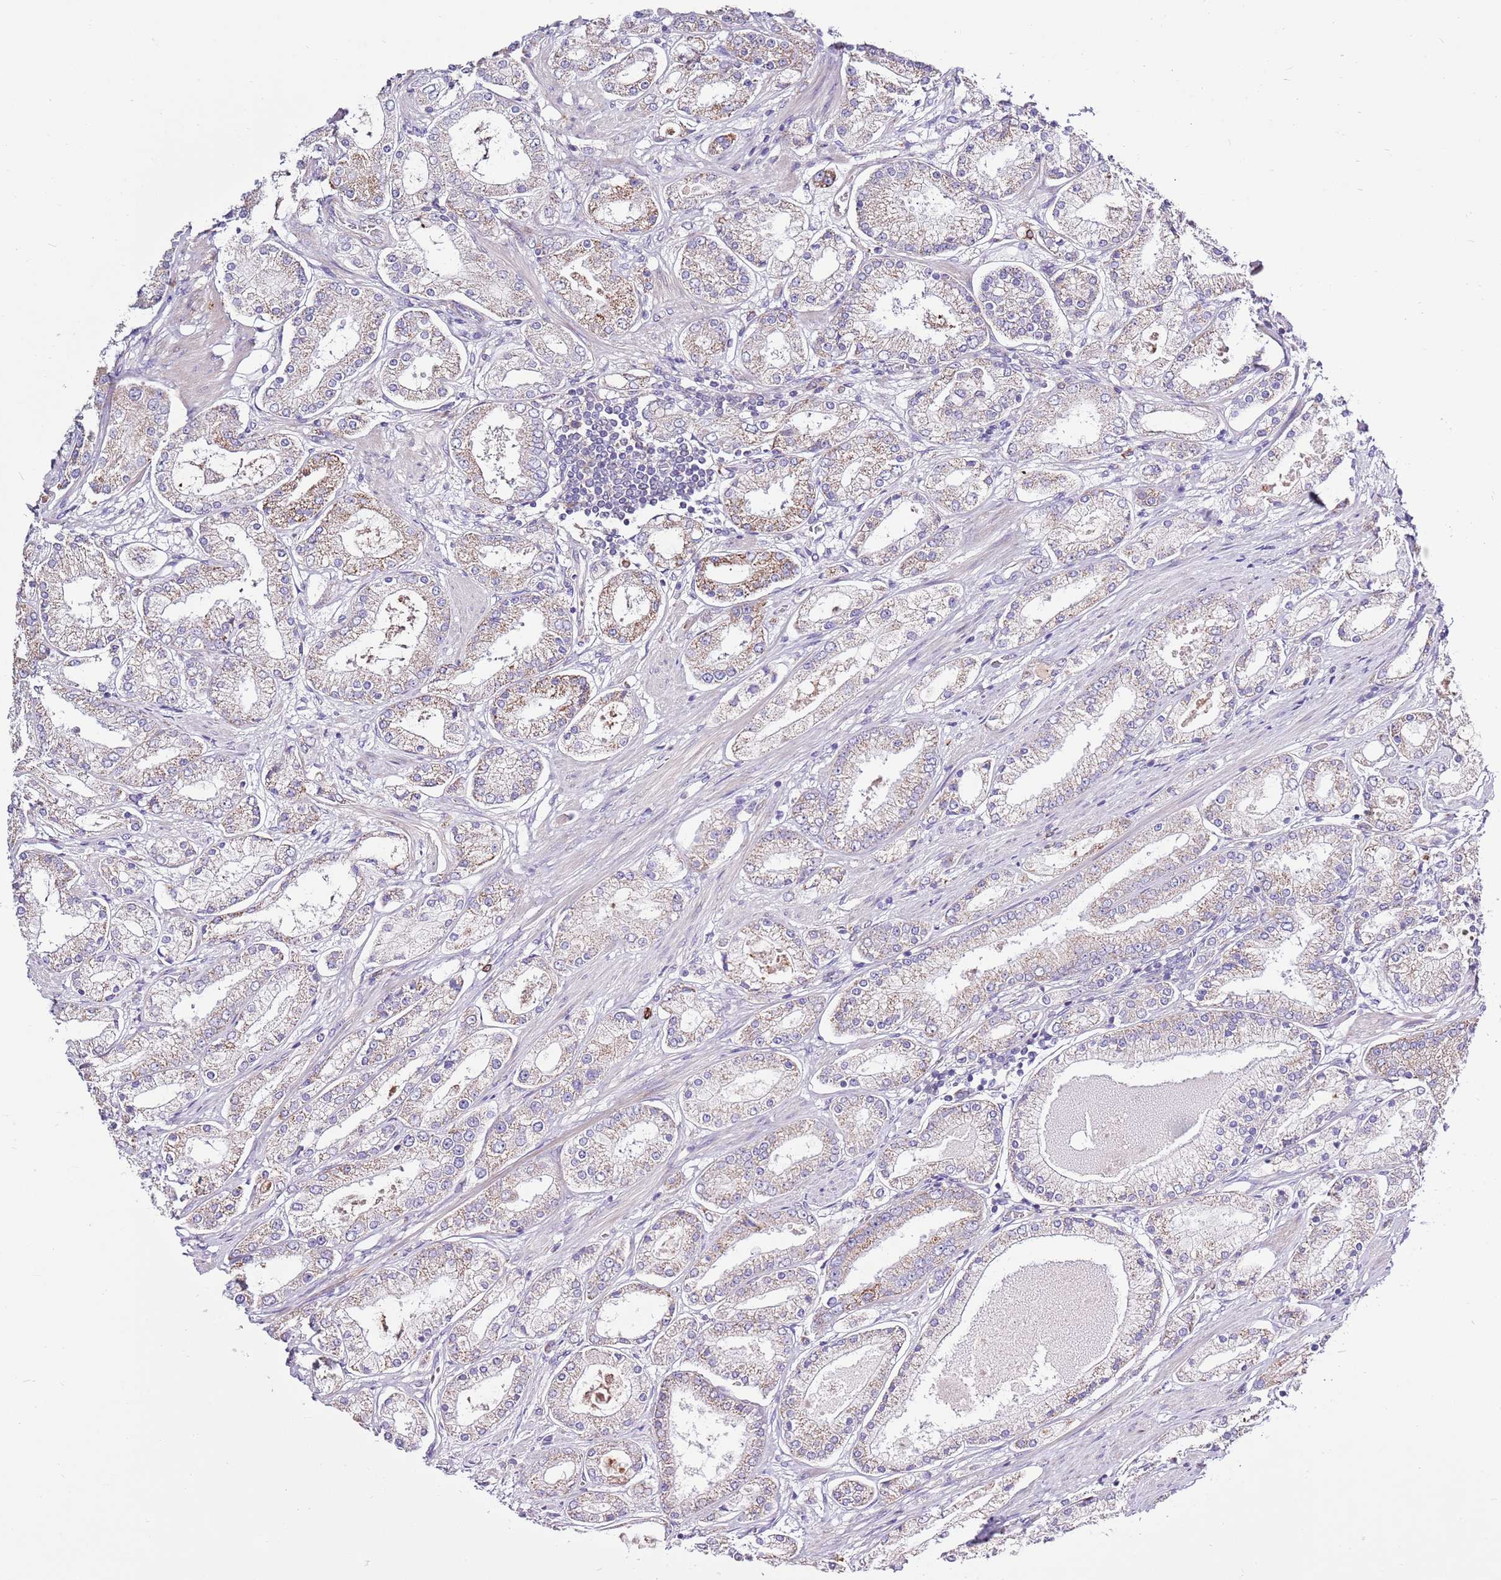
{"staining": {"intensity": "weak", "quantity": "25%-75%", "location": "cytoplasmic/membranous"}, "tissue": "prostate cancer", "cell_type": "Tumor cells", "image_type": "cancer", "snomed": [{"axis": "morphology", "description": "Adenocarcinoma, High grade"}, {"axis": "topography", "description": "Prostate"}], "caption": "Weak cytoplasmic/membranous positivity for a protein is identified in approximately 25%-75% of tumor cells of prostate high-grade adenocarcinoma using IHC.", "gene": "SMG1", "patient": {"sex": "male", "age": 69}}